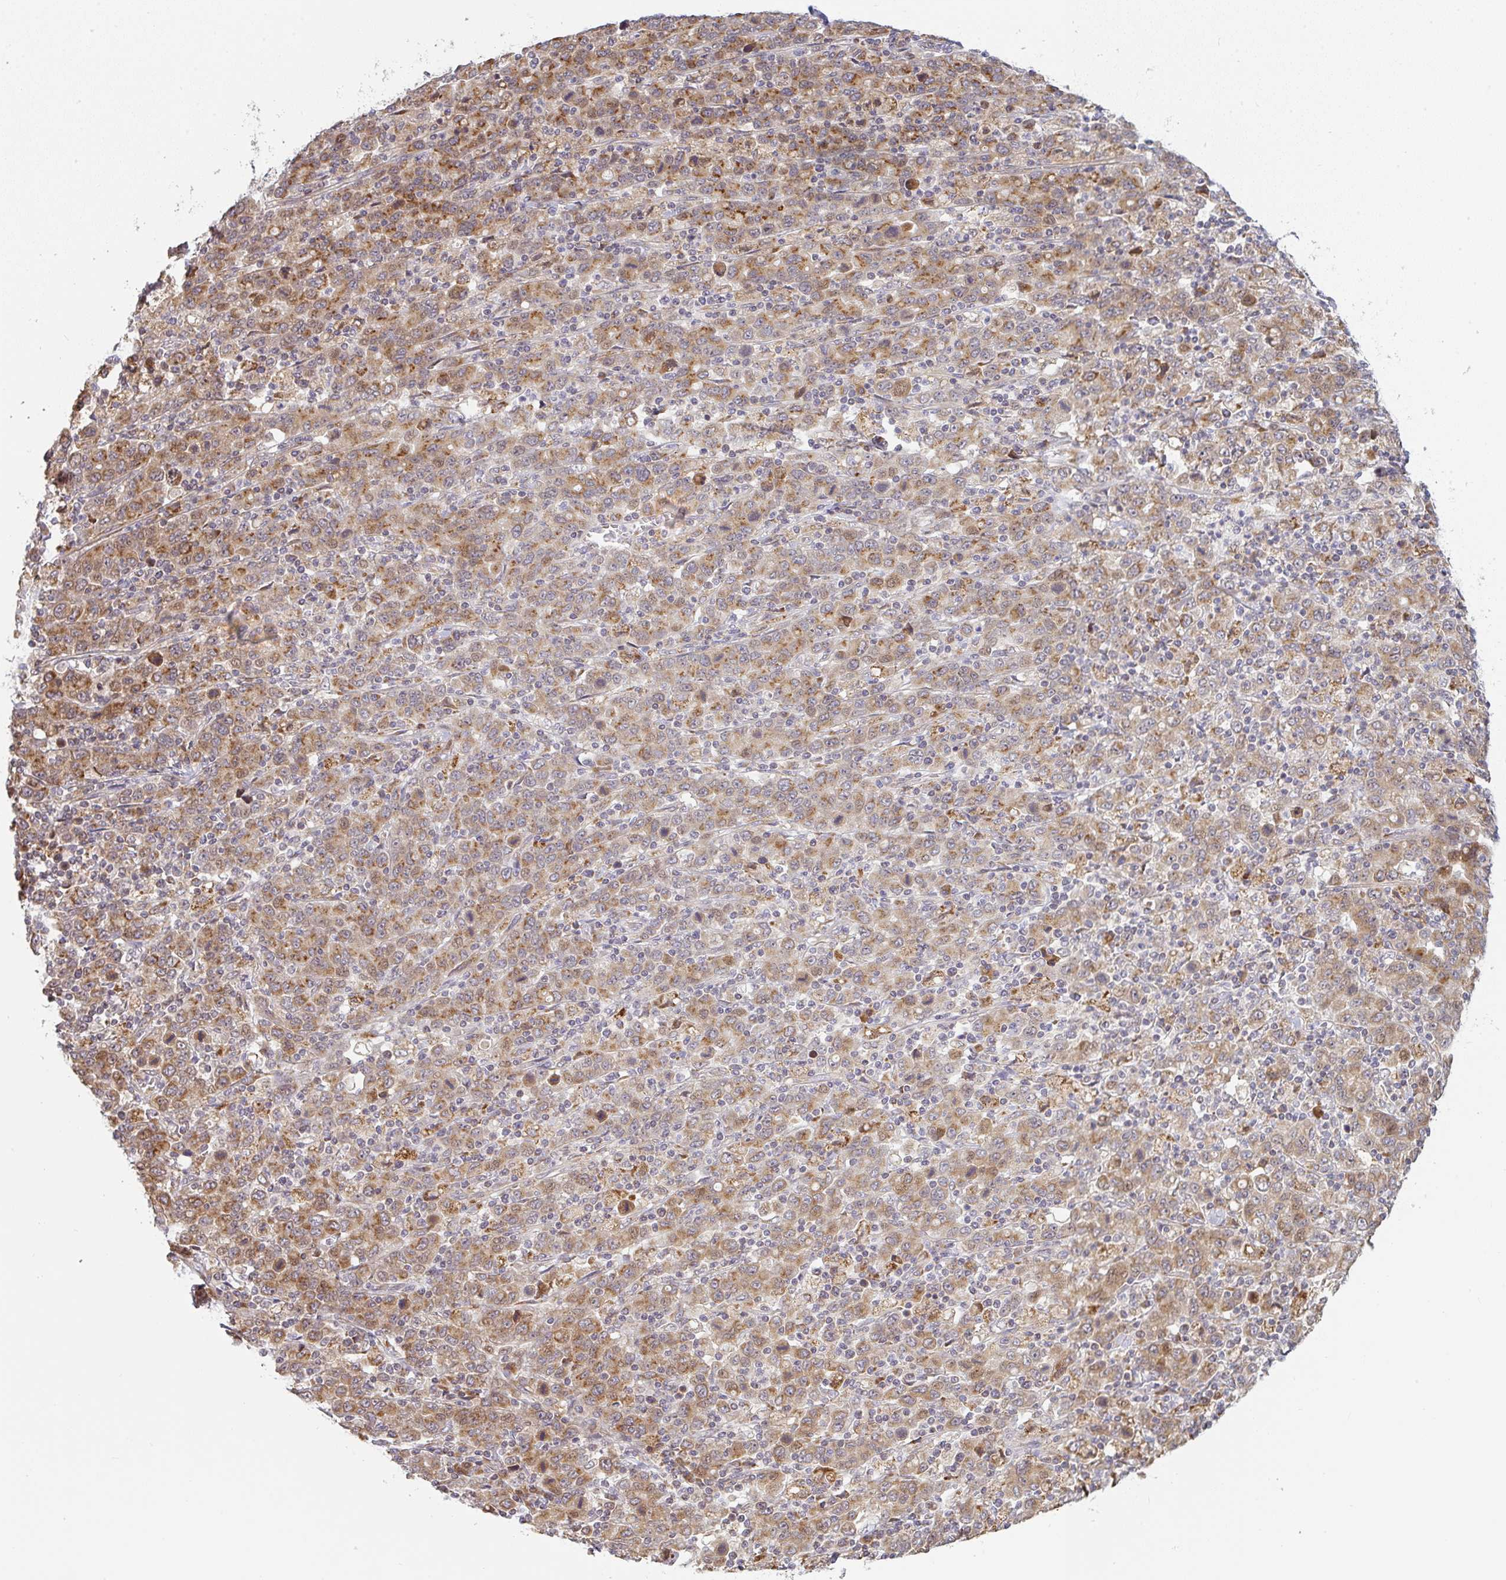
{"staining": {"intensity": "moderate", "quantity": ">75%", "location": "cytoplasmic/membranous"}, "tissue": "stomach cancer", "cell_type": "Tumor cells", "image_type": "cancer", "snomed": [{"axis": "morphology", "description": "Adenocarcinoma, NOS"}, {"axis": "topography", "description": "Stomach, upper"}], "caption": "A micrograph of human adenocarcinoma (stomach) stained for a protein shows moderate cytoplasmic/membranous brown staining in tumor cells. The protein is stained brown, and the nuclei are stained in blue (DAB IHC with brightfield microscopy, high magnification).", "gene": "MOB1A", "patient": {"sex": "male", "age": 69}}